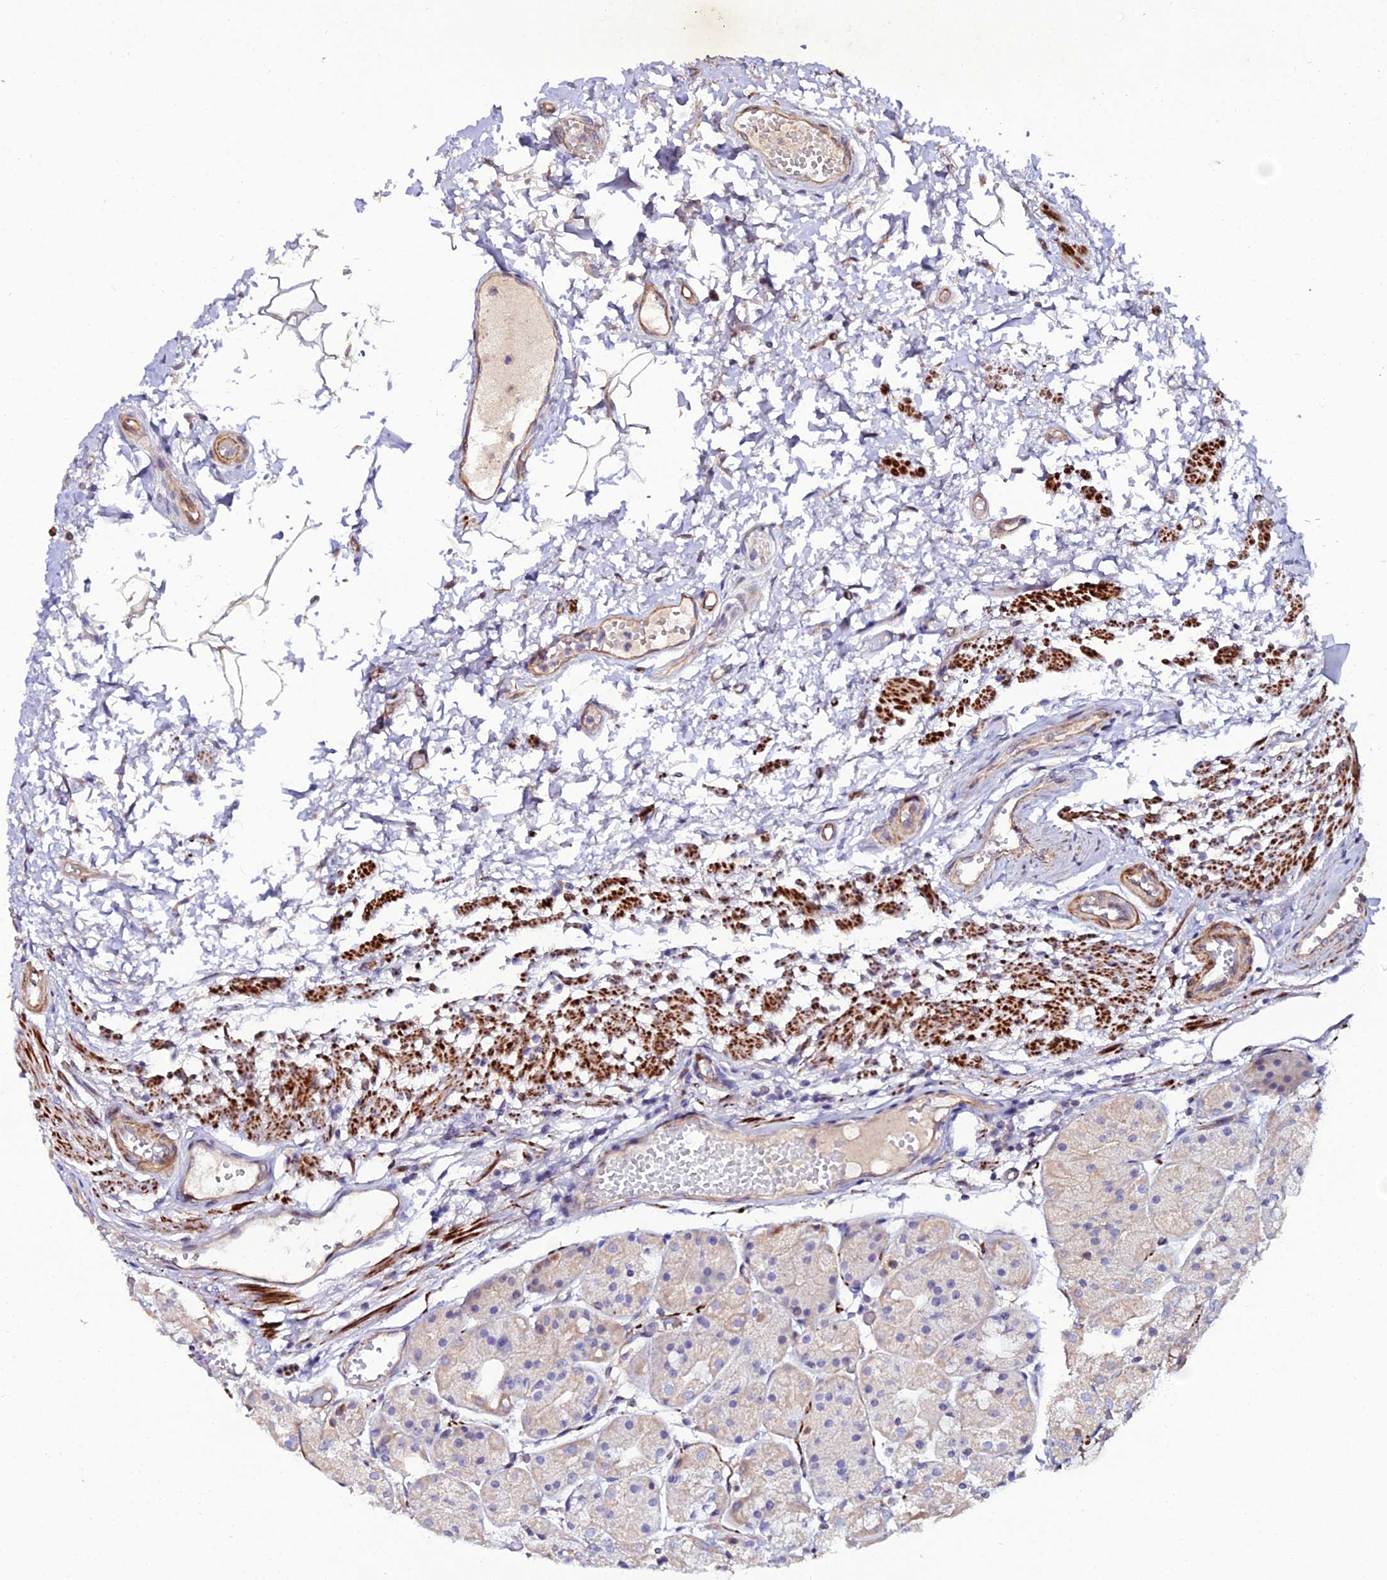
{"staining": {"intensity": "moderate", "quantity": "25%-75%", "location": "cytoplasmic/membranous"}, "tissue": "stomach", "cell_type": "Glandular cells", "image_type": "normal", "snomed": [{"axis": "morphology", "description": "Normal tissue, NOS"}, {"axis": "topography", "description": "Stomach, upper"}], "caption": "The immunohistochemical stain labels moderate cytoplasmic/membranous expression in glandular cells of normal stomach. (Stains: DAB (3,3'-diaminobenzidine) in brown, nuclei in blue, Microscopy: brightfield microscopy at high magnification).", "gene": "ARL6IP1", "patient": {"sex": "male", "age": 72}}